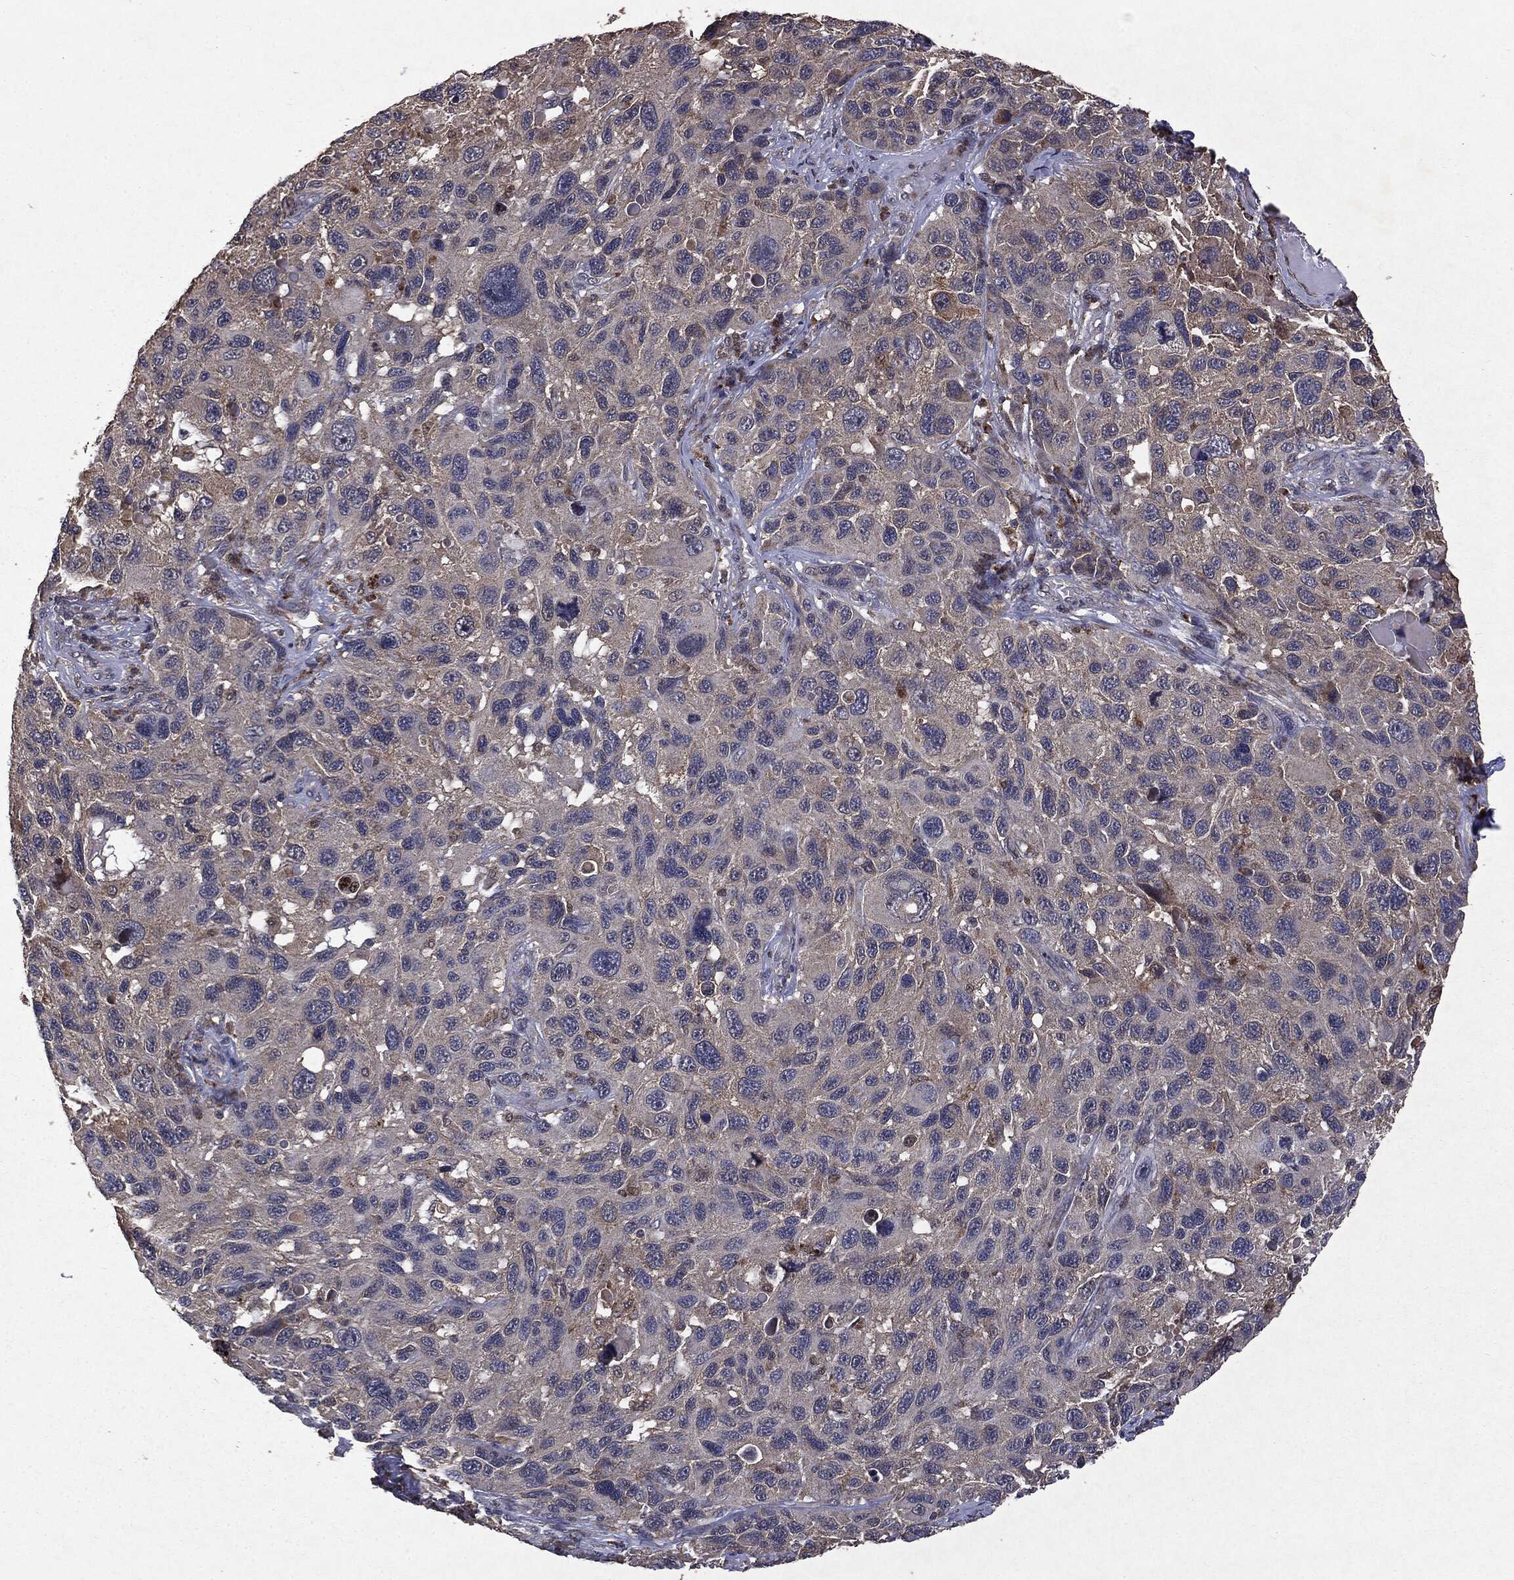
{"staining": {"intensity": "negative", "quantity": "none", "location": "none"}, "tissue": "melanoma", "cell_type": "Tumor cells", "image_type": "cancer", "snomed": [{"axis": "morphology", "description": "Malignant melanoma, NOS"}, {"axis": "topography", "description": "Skin"}], "caption": "The IHC photomicrograph has no significant positivity in tumor cells of malignant melanoma tissue.", "gene": "PTEN", "patient": {"sex": "male", "age": 53}}